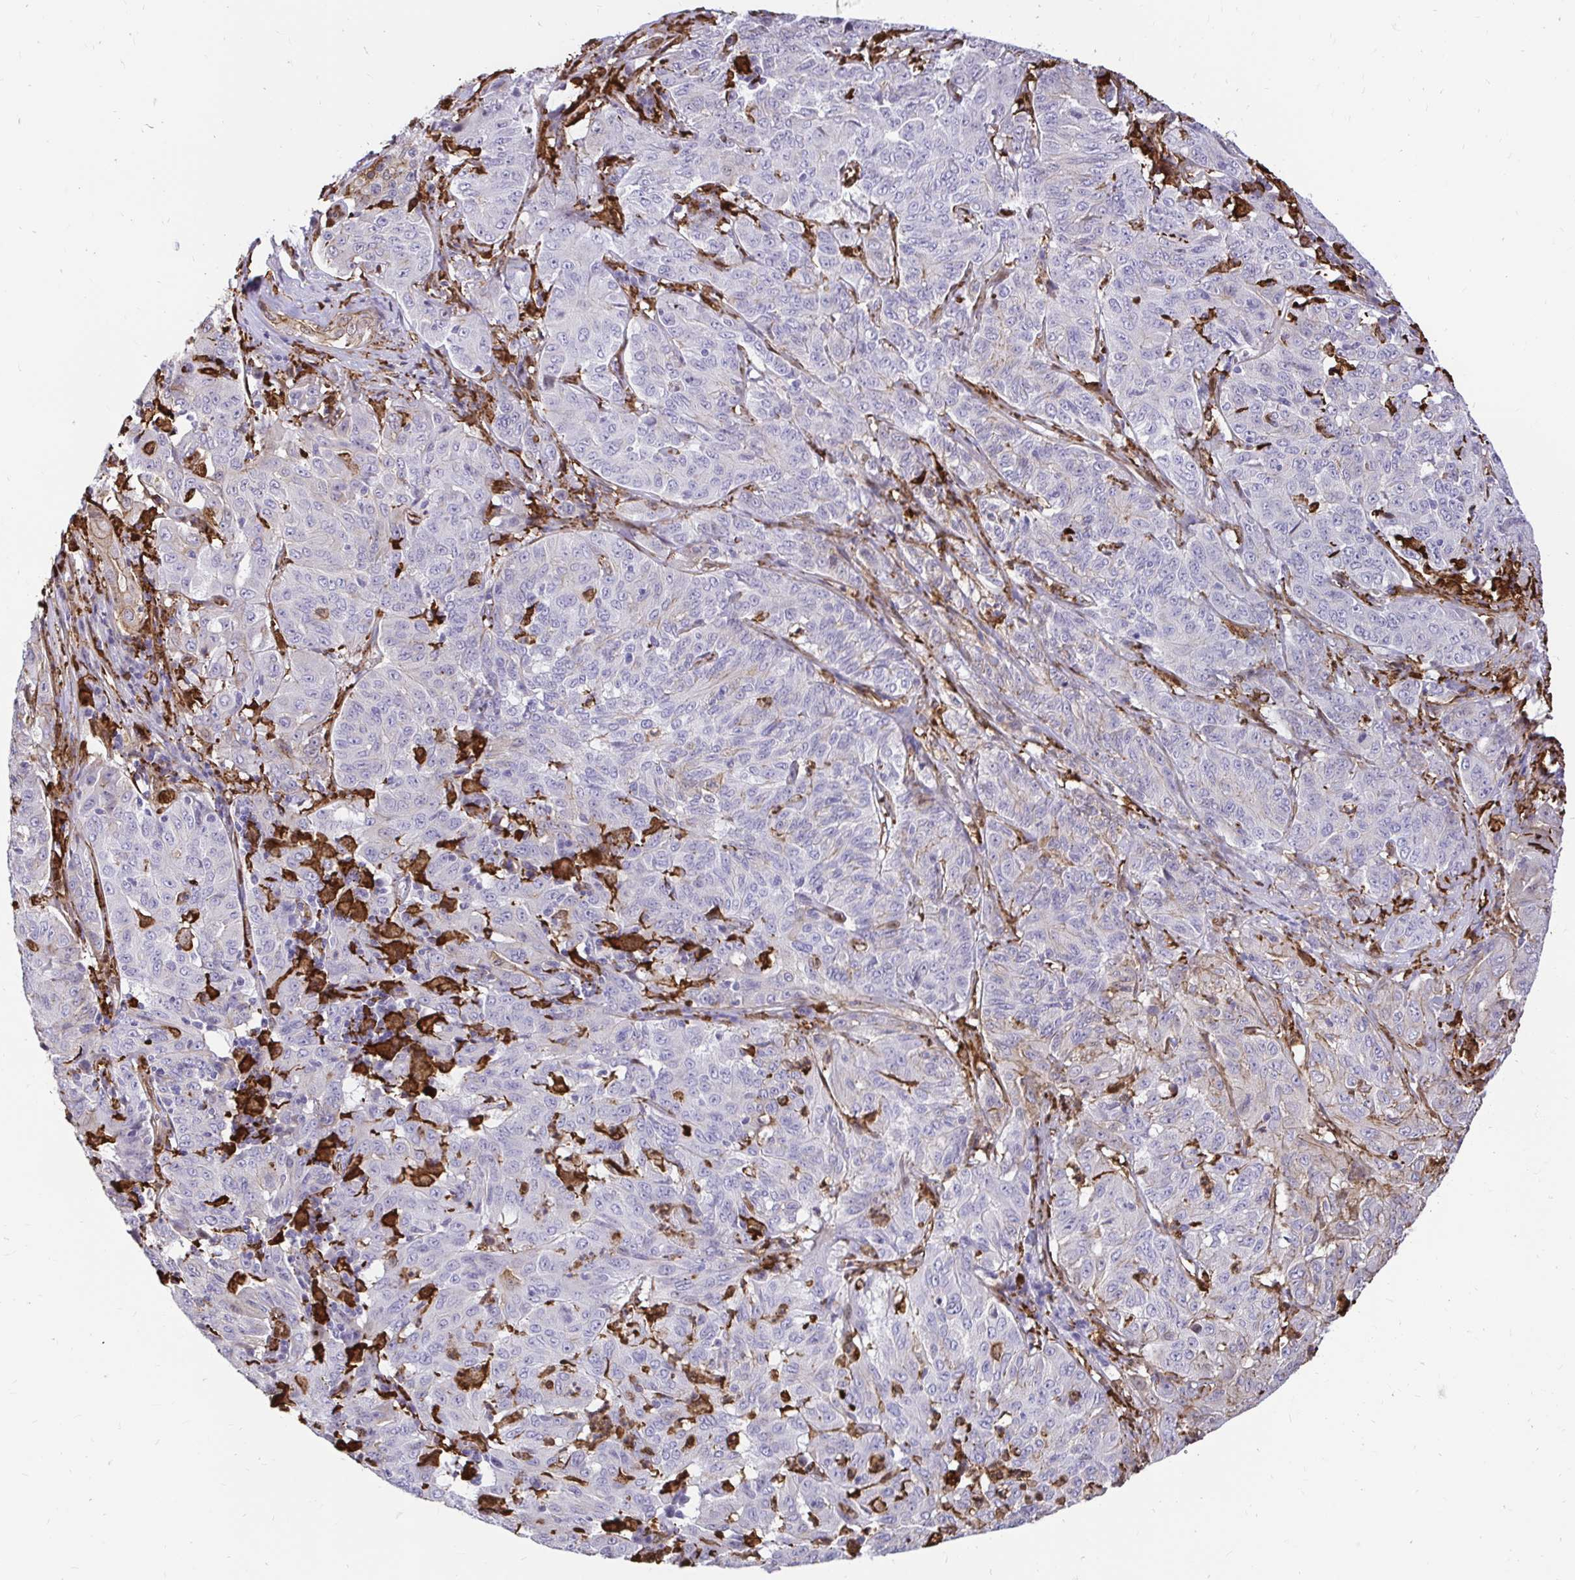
{"staining": {"intensity": "weak", "quantity": "<25%", "location": "cytoplasmic/membranous"}, "tissue": "pancreatic cancer", "cell_type": "Tumor cells", "image_type": "cancer", "snomed": [{"axis": "morphology", "description": "Adenocarcinoma, NOS"}, {"axis": "topography", "description": "Pancreas"}], "caption": "The immunohistochemistry (IHC) photomicrograph has no significant expression in tumor cells of pancreatic adenocarcinoma tissue. Nuclei are stained in blue.", "gene": "GSN", "patient": {"sex": "male", "age": 63}}